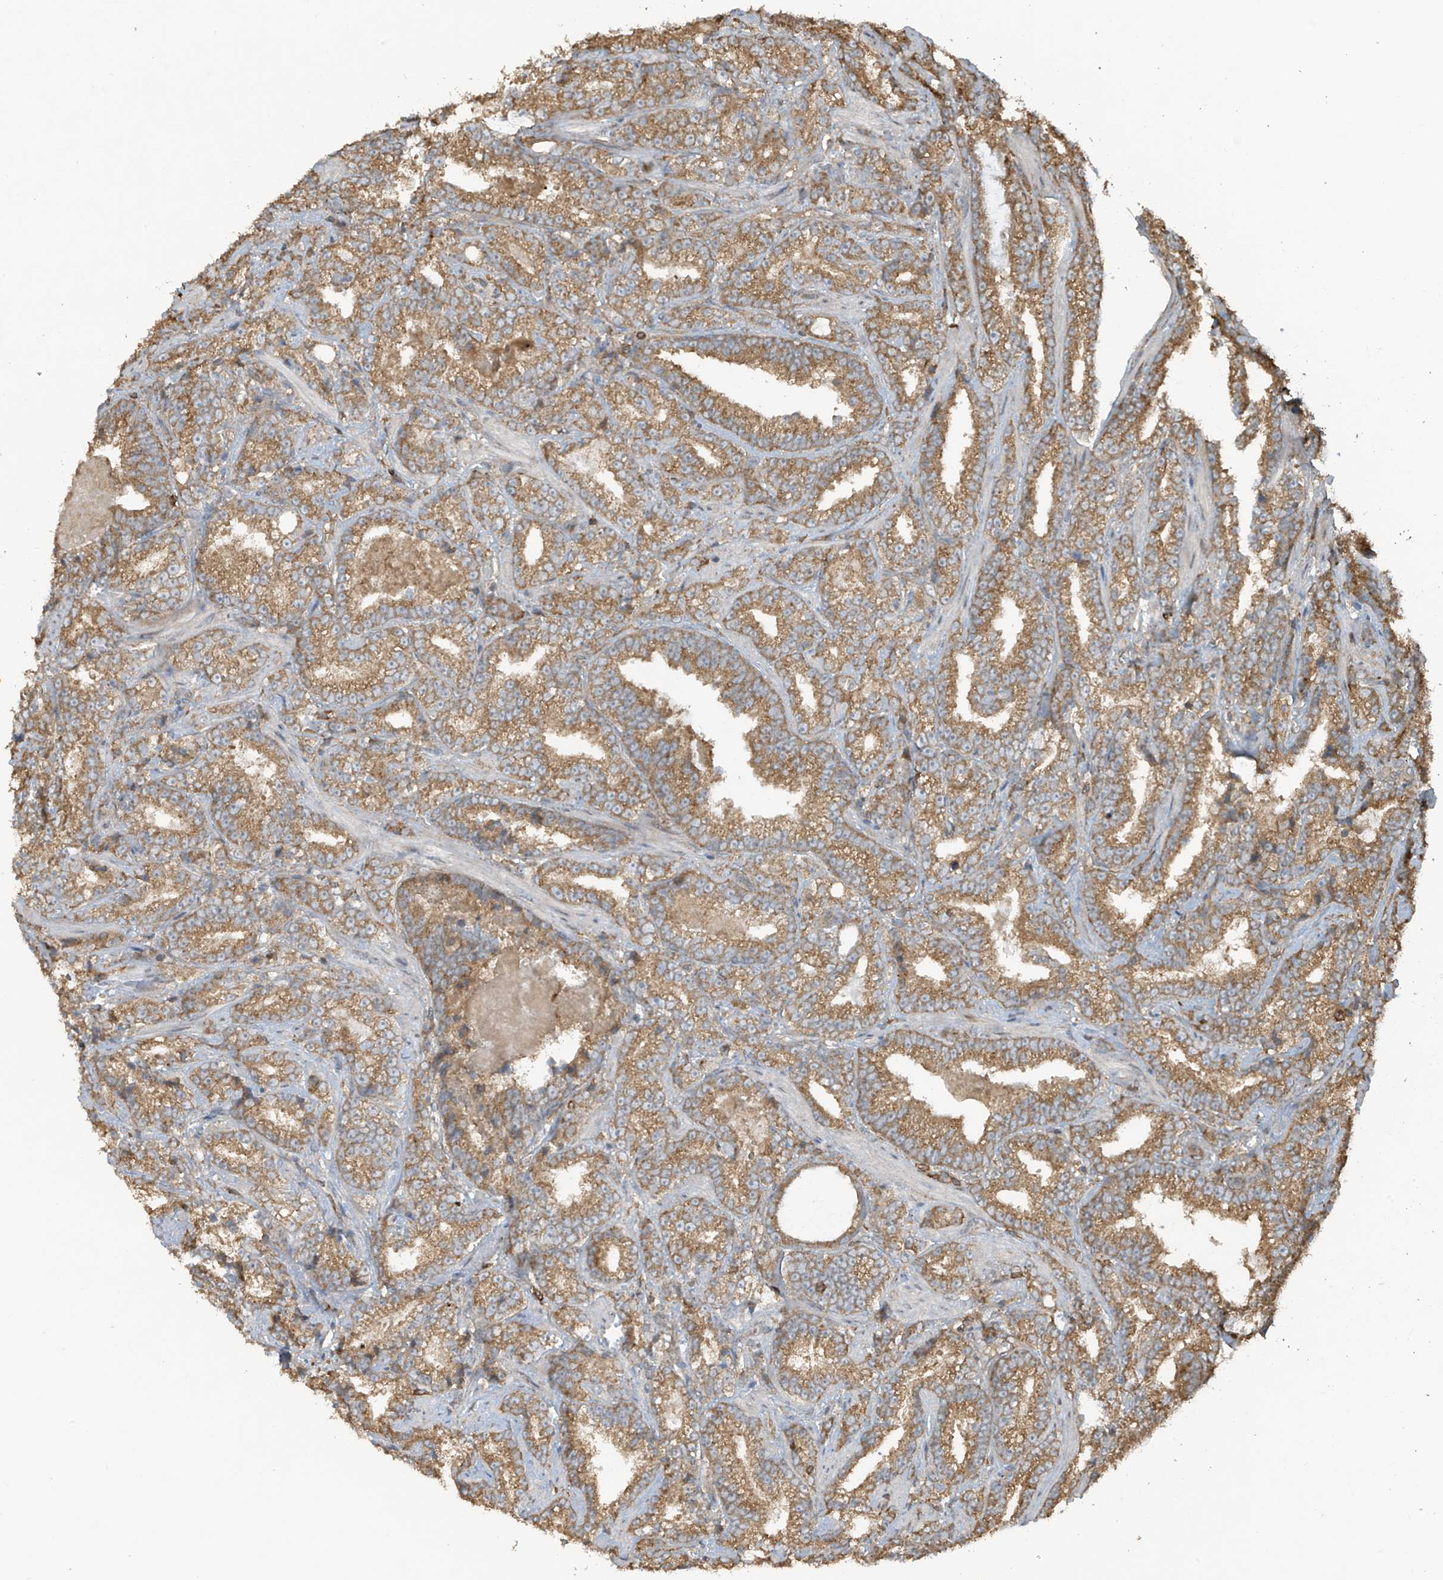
{"staining": {"intensity": "moderate", "quantity": ">75%", "location": "cytoplasmic/membranous"}, "tissue": "prostate cancer", "cell_type": "Tumor cells", "image_type": "cancer", "snomed": [{"axis": "morphology", "description": "Adenocarcinoma, High grade"}, {"axis": "topography", "description": "Prostate and seminal vesicle, NOS"}], "caption": "Protein staining displays moderate cytoplasmic/membranous positivity in approximately >75% of tumor cells in high-grade adenocarcinoma (prostate).", "gene": "COX10", "patient": {"sex": "male", "age": 67}}